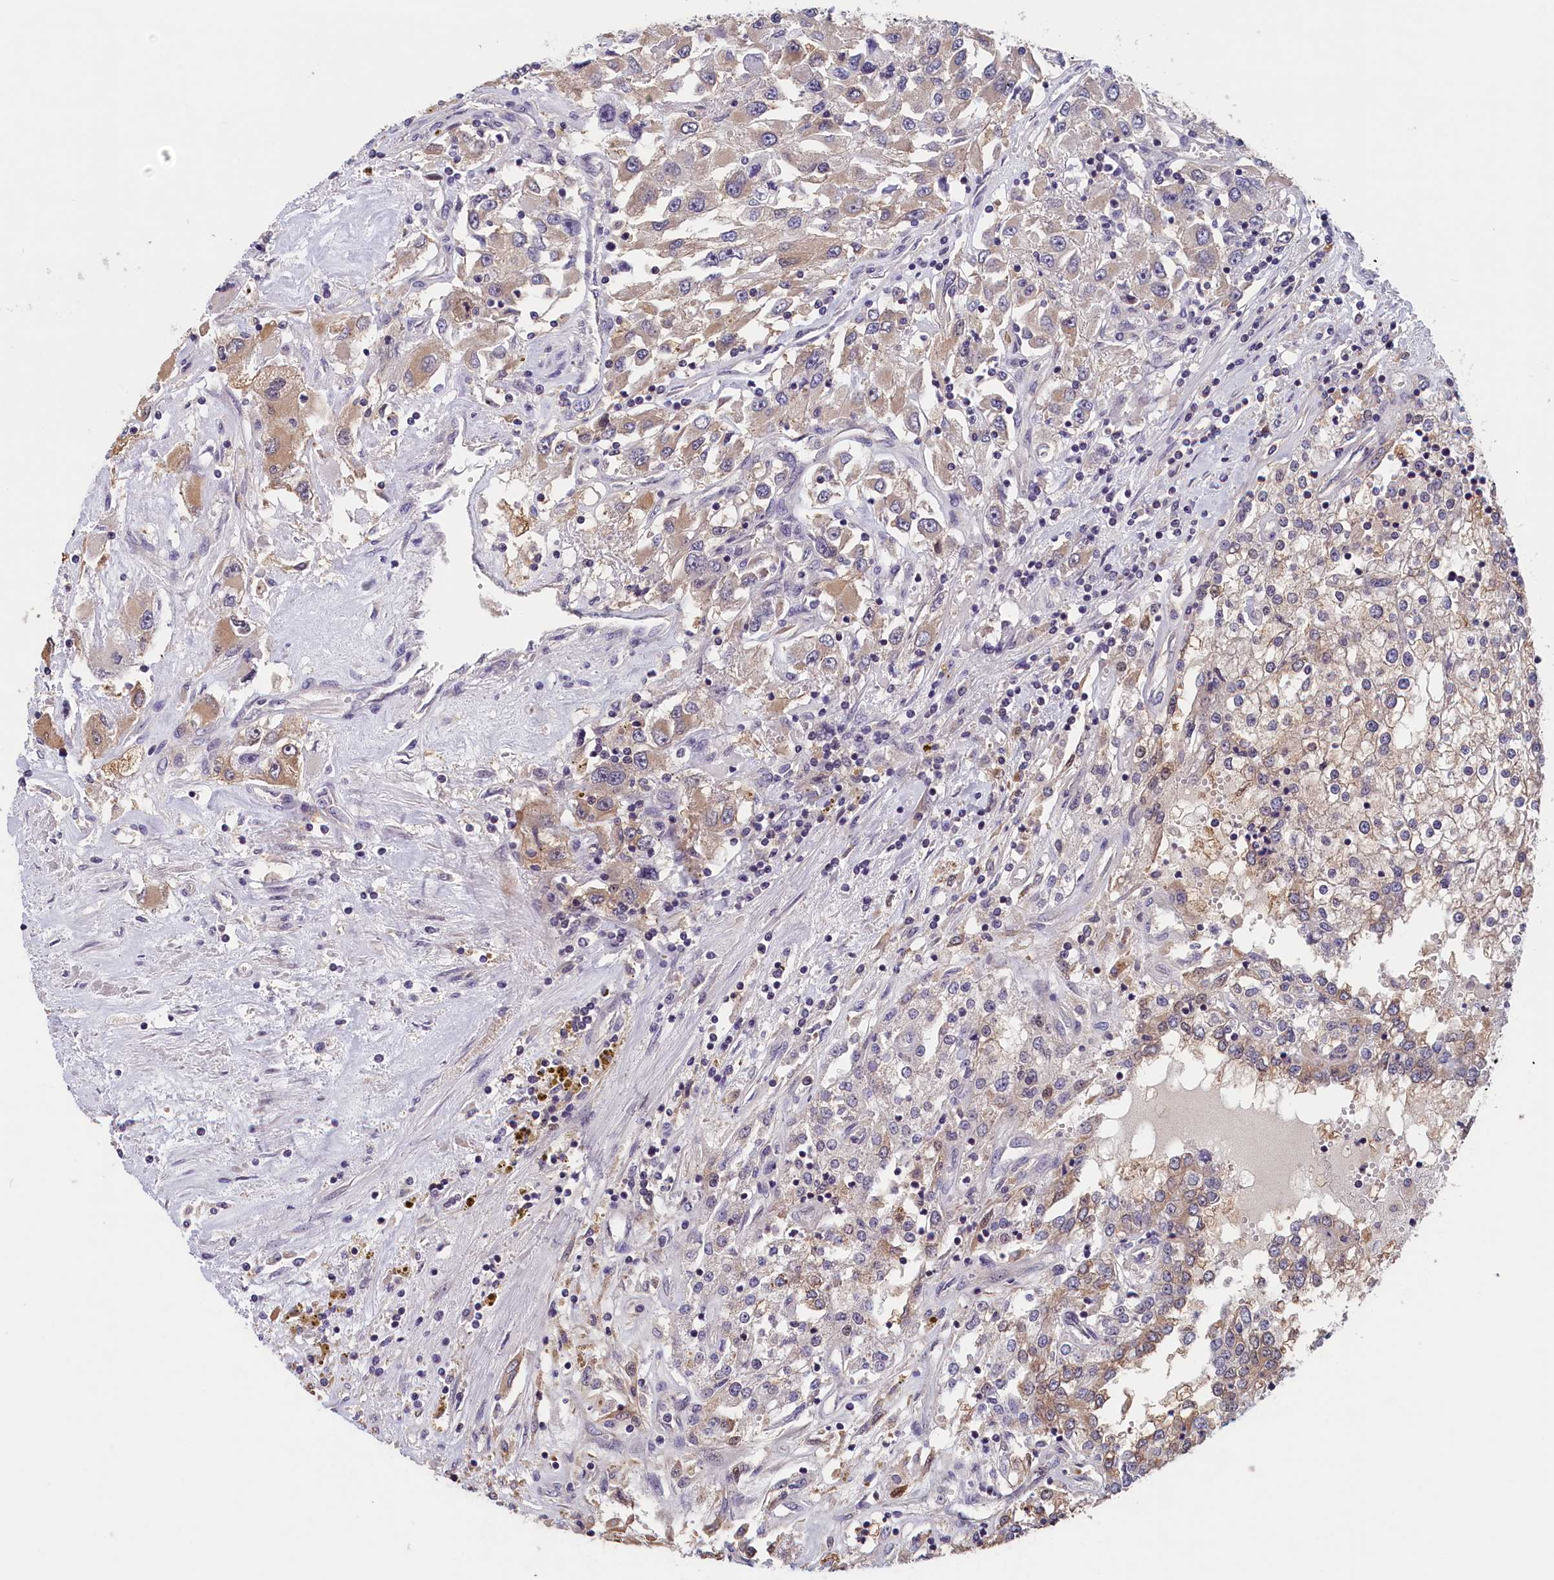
{"staining": {"intensity": "weak", "quantity": "25%-75%", "location": "cytoplasmic/membranous"}, "tissue": "renal cancer", "cell_type": "Tumor cells", "image_type": "cancer", "snomed": [{"axis": "morphology", "description": "Adenocarcinoma, NOS"}, {"axis": "topography", "description": "Kidney"}], "caption": "Protein staining of renal adenocarcinoma tissue exhibits weak cytoplasmic/membranous expression in about 25%-75% of tumor cells.", "gene": "TMEM116", "patient": {"sex": "female", "age": 52}}